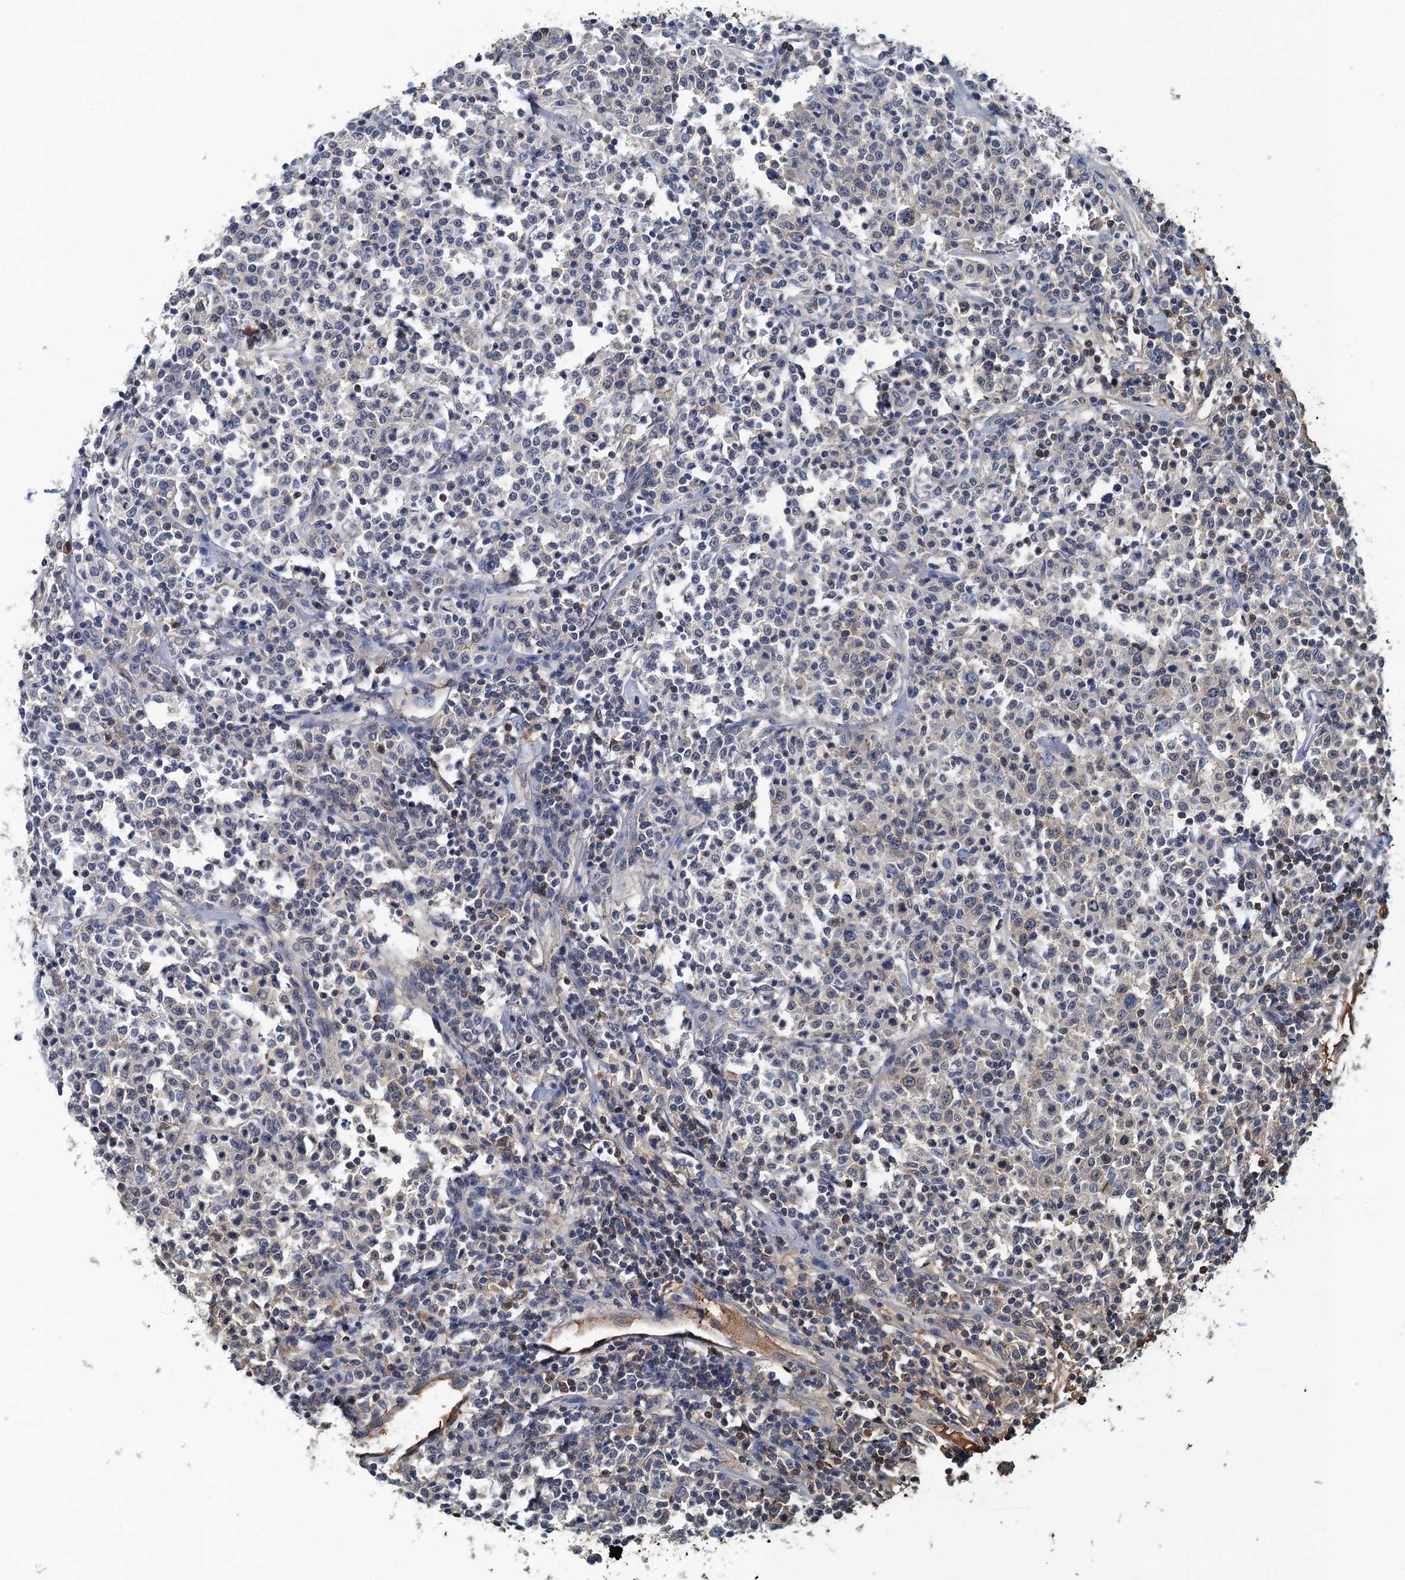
{"staining": {"intensity": "negative", "quantity": "none", "location": "none"}, "tissue": "lymphoma", "cell_type": "Tumor cells", "image_type": "cancer", "snomed": [{"axis": "morphology", "description": "Malignant lymphoma, non-Hodgkin's type, Low grade"}, {"axis": "topography", "description": "Small intestine"}], "caption": "Immunohistochemical staining of human lymphoma demonstrates no significant staining in tumor cells.", "gene": "LSM14B", "patient": {"sex": "female", "age": 59}}